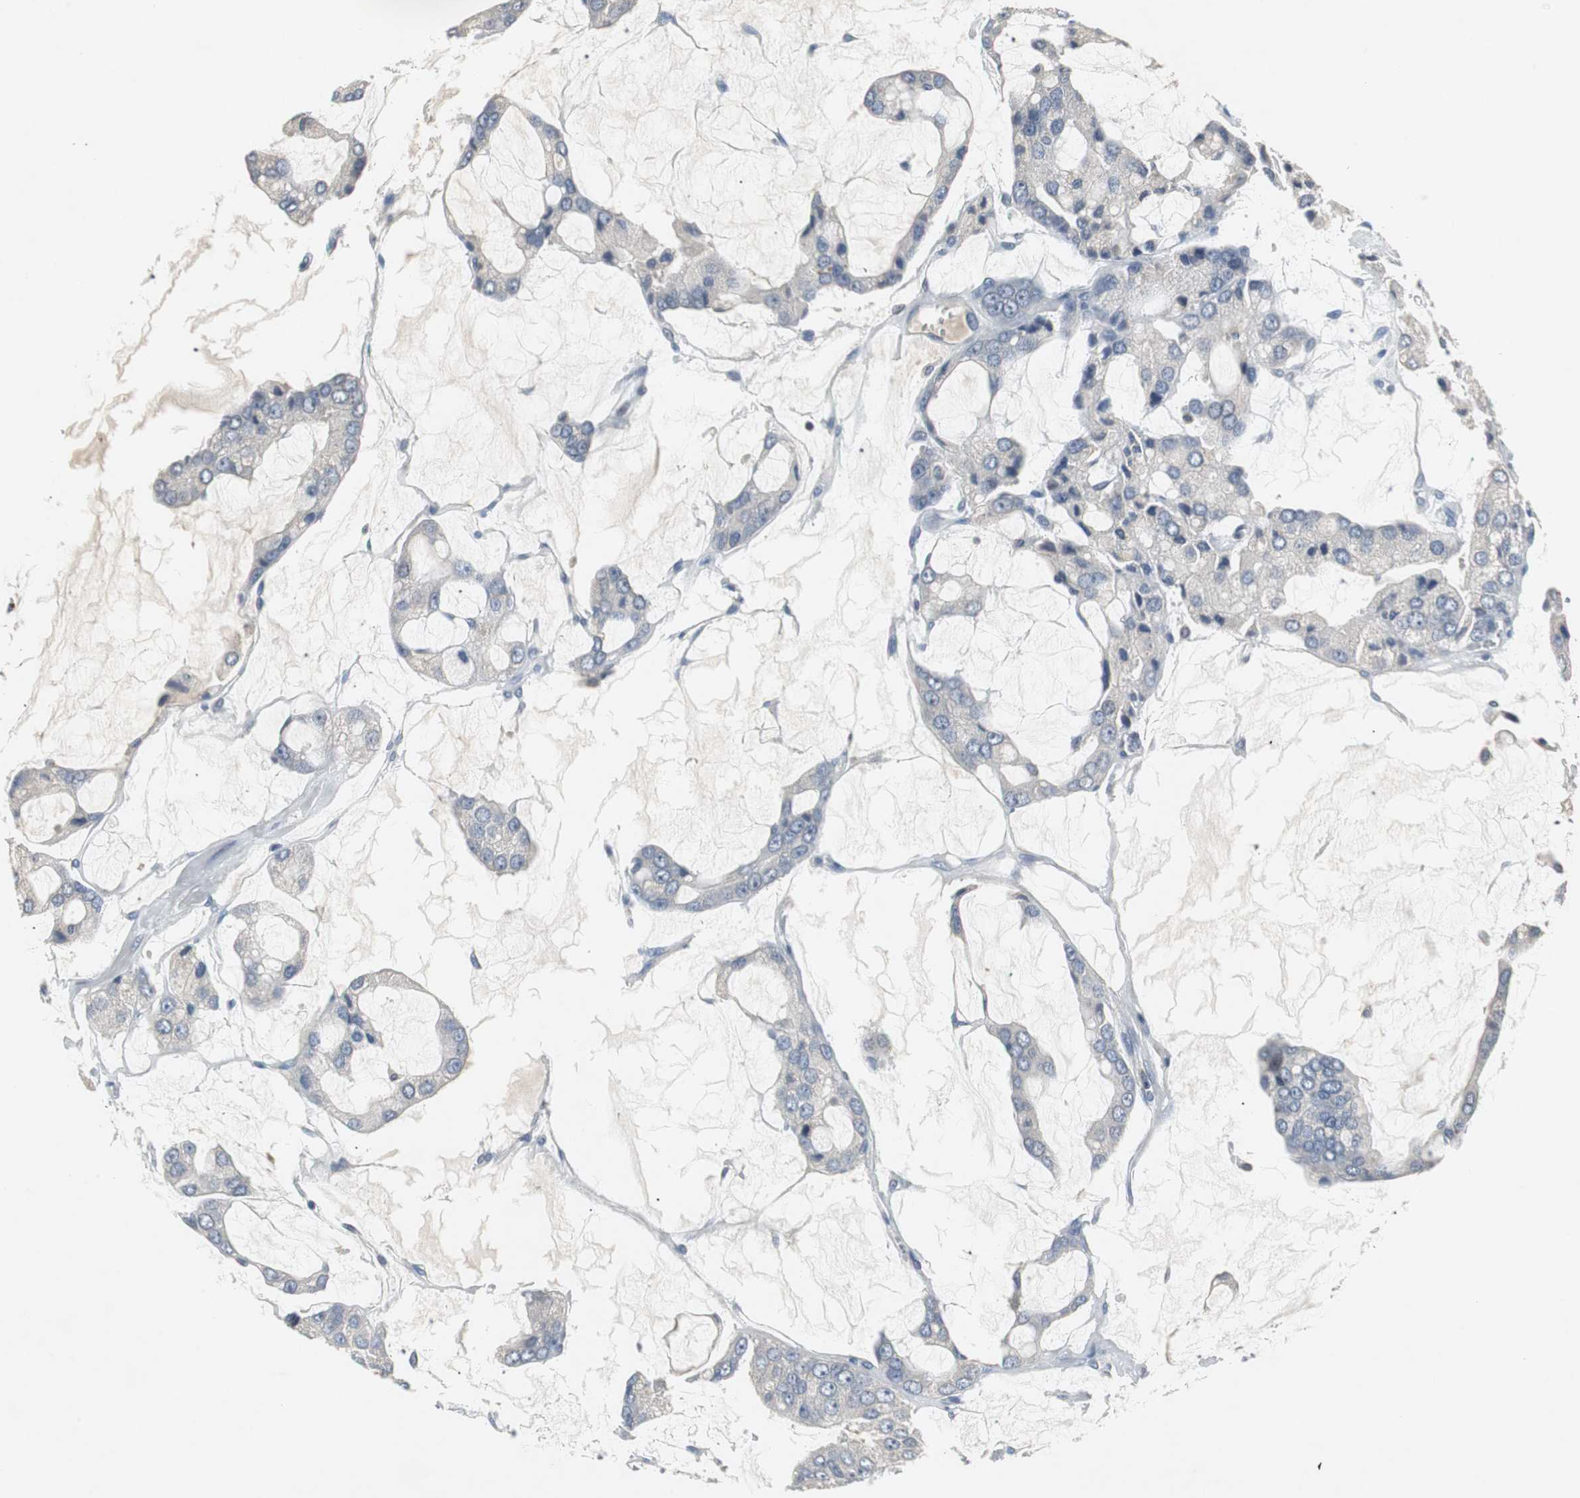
{"staining": {"intensity": "negative", "quantity": "none", "location": "none"}, "tissue": "prostate cancer", "cell_type": "Tumor cells", "image_type": "cancer", "snomed": [{"axis": "morphology", "description": "Adenocarcinoma, High grade"}, {"axis": "topography", "description": "Prostate"}], "caption": "IHC micrograph of neoplastic tissue: human prostate adenocarcinoma (high-grade) stained with DAB (3,3'-diaminobenzidine) exhibits no significant protein expression in tumor cells.", "gene": "ZNF396", "patient": {"sex": "male", "age": 67}}